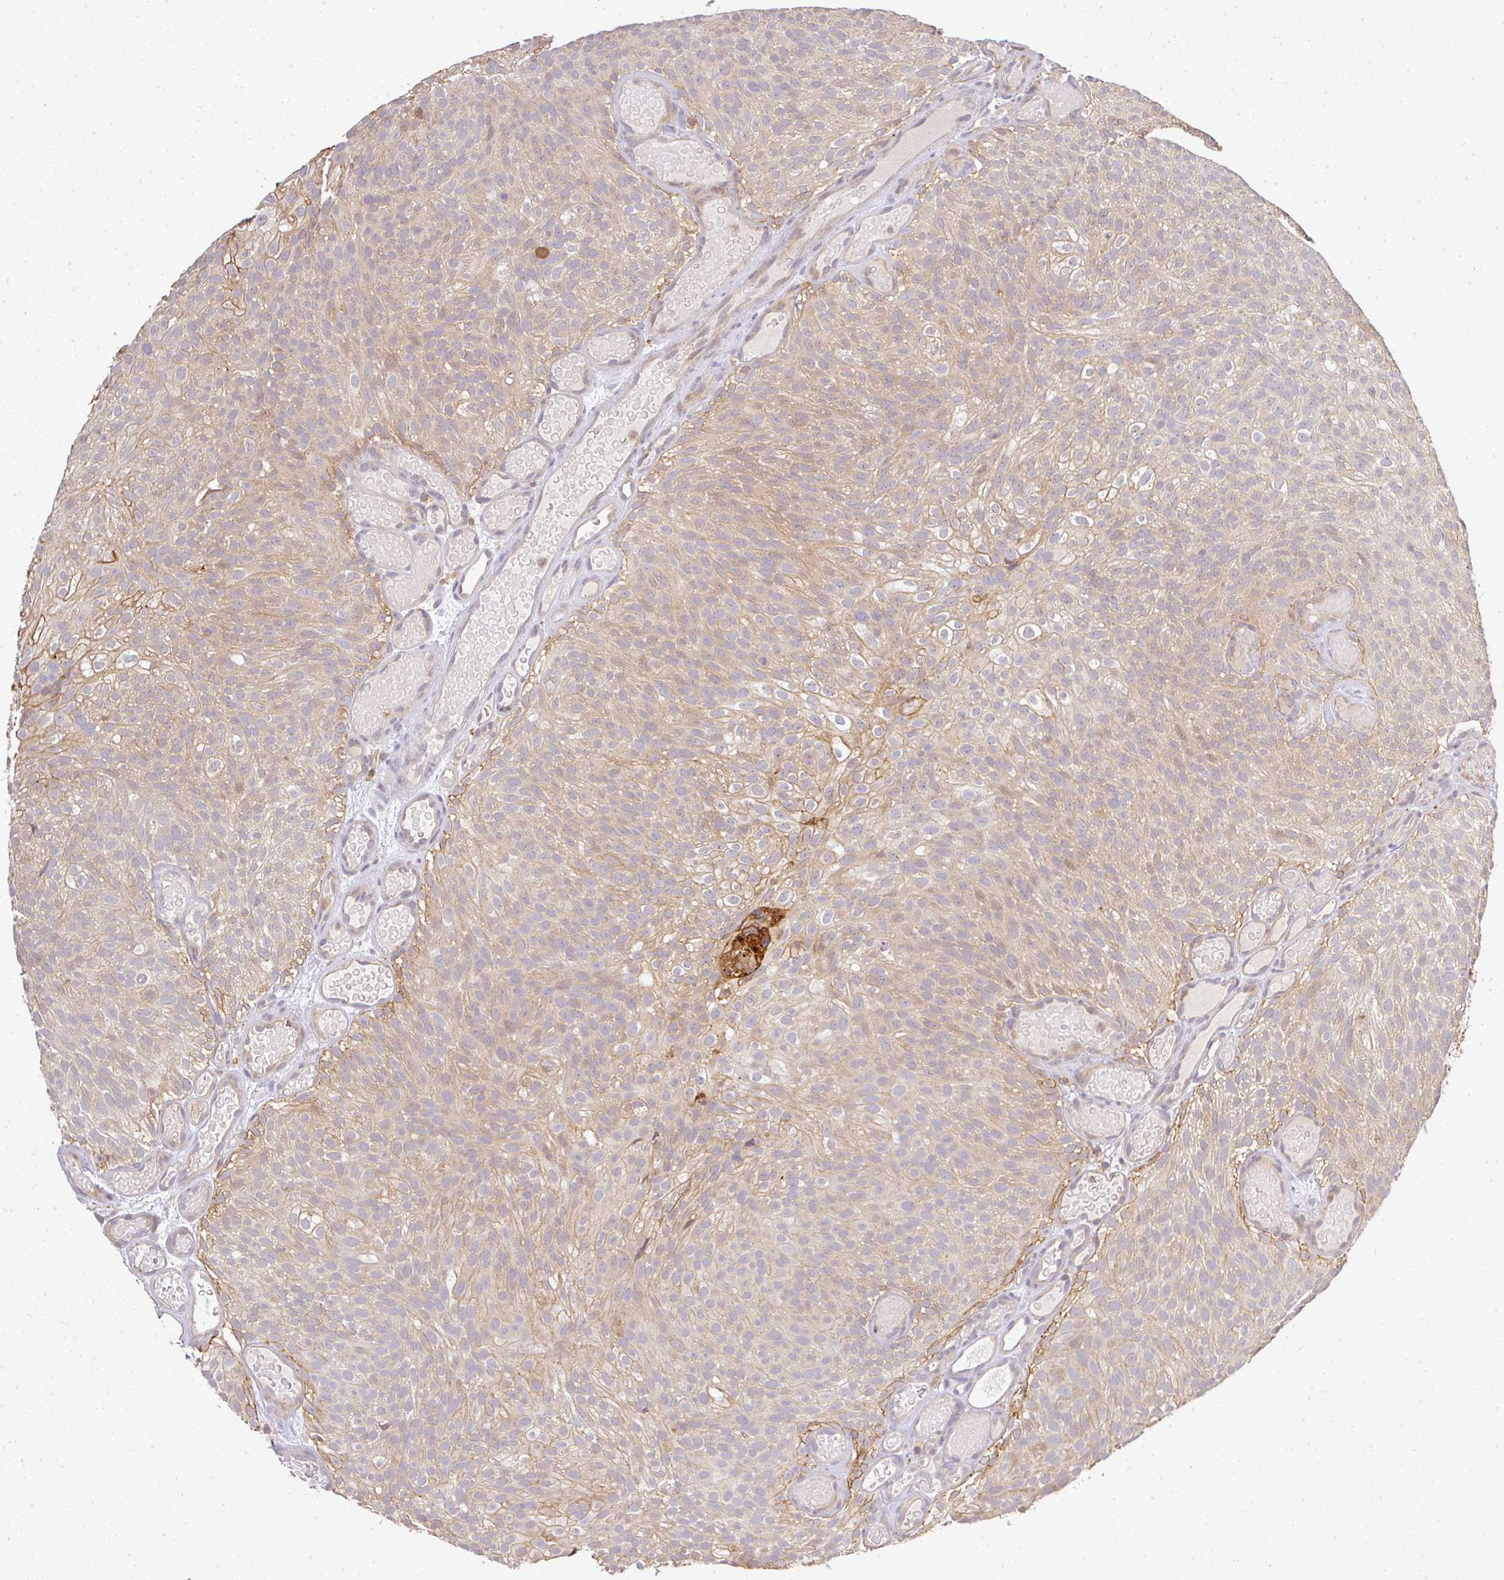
{"staining": {"intensity": "negative", "quantity": "none", "location": "none"}, "tissue": "urothelial cancer", "cell_type": "Tumor cells", "image_type": "cancer", "snomed": [{"axis": "morphology", "description": "Urothelial carcinoma, Low grade"}, {"axis": "topography", "description": "Urinary bladder"}], "caption": "Immunohistochemical staining of human urothelial cancer displays no significant staining in tumor cells.", "gene": "FAM153A", "patient": {"sex": "male", "age": 78}}